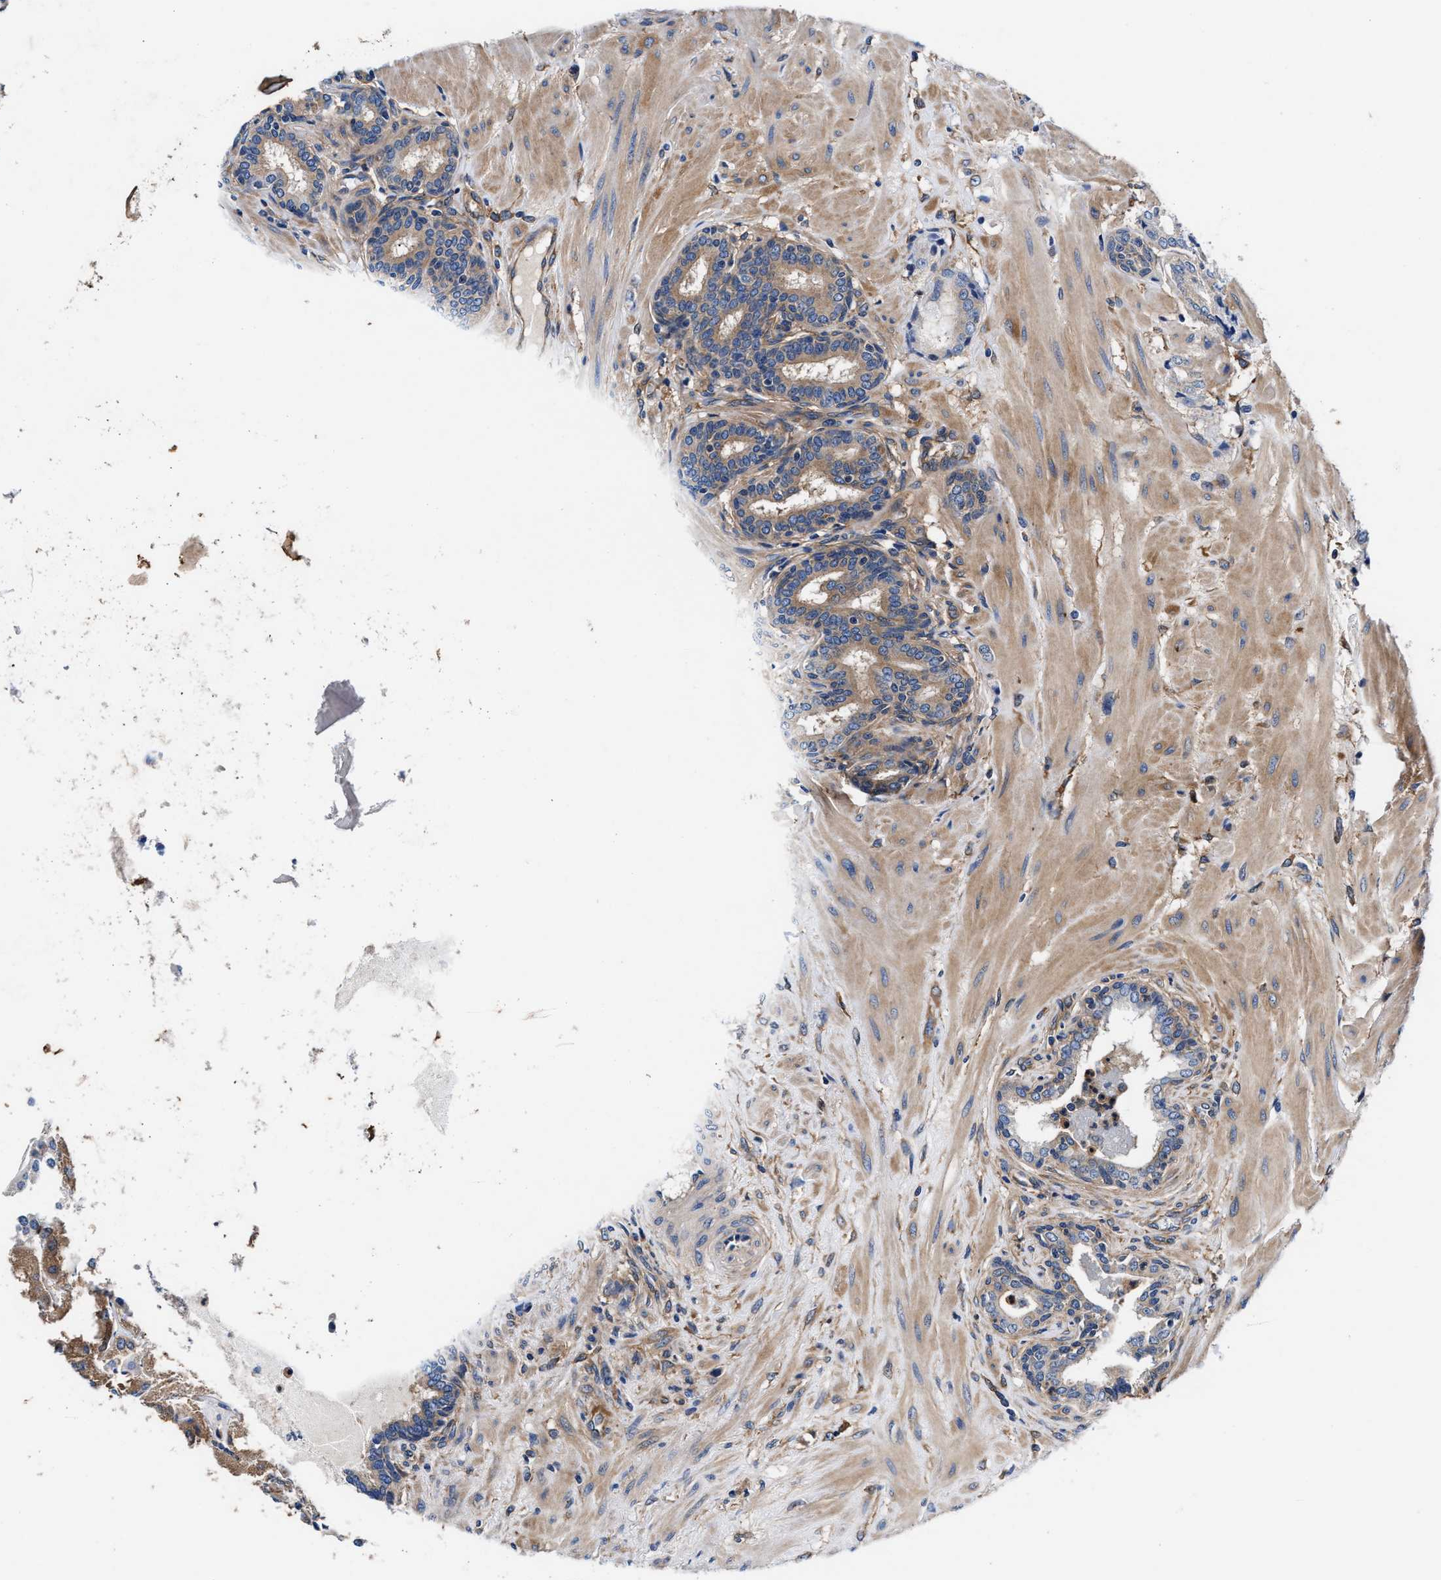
{"staining": {"intensity": "weak", "quantity": ">75%", "location": "cytoplasmic/membranous"}, "tissue": "prostate cancer", "cell_type": "Tumor cells", "image_type": "cancer", "snomed": [{"axis": "morphology", "description": "Adenocarcinoma, High grade"}, {"axis": "topography", "description": "Prostate"}], "caption": "Protein expression analysis of human prostate cancer reveals weak cytoplasmic/membranous expression in approximately >75% of tumor cells. (brown staining indicates protein expression, while blue staining denotes nuclei).", "gene": "SH3GL1", "patient": {"sex": "male", "age": 50}}